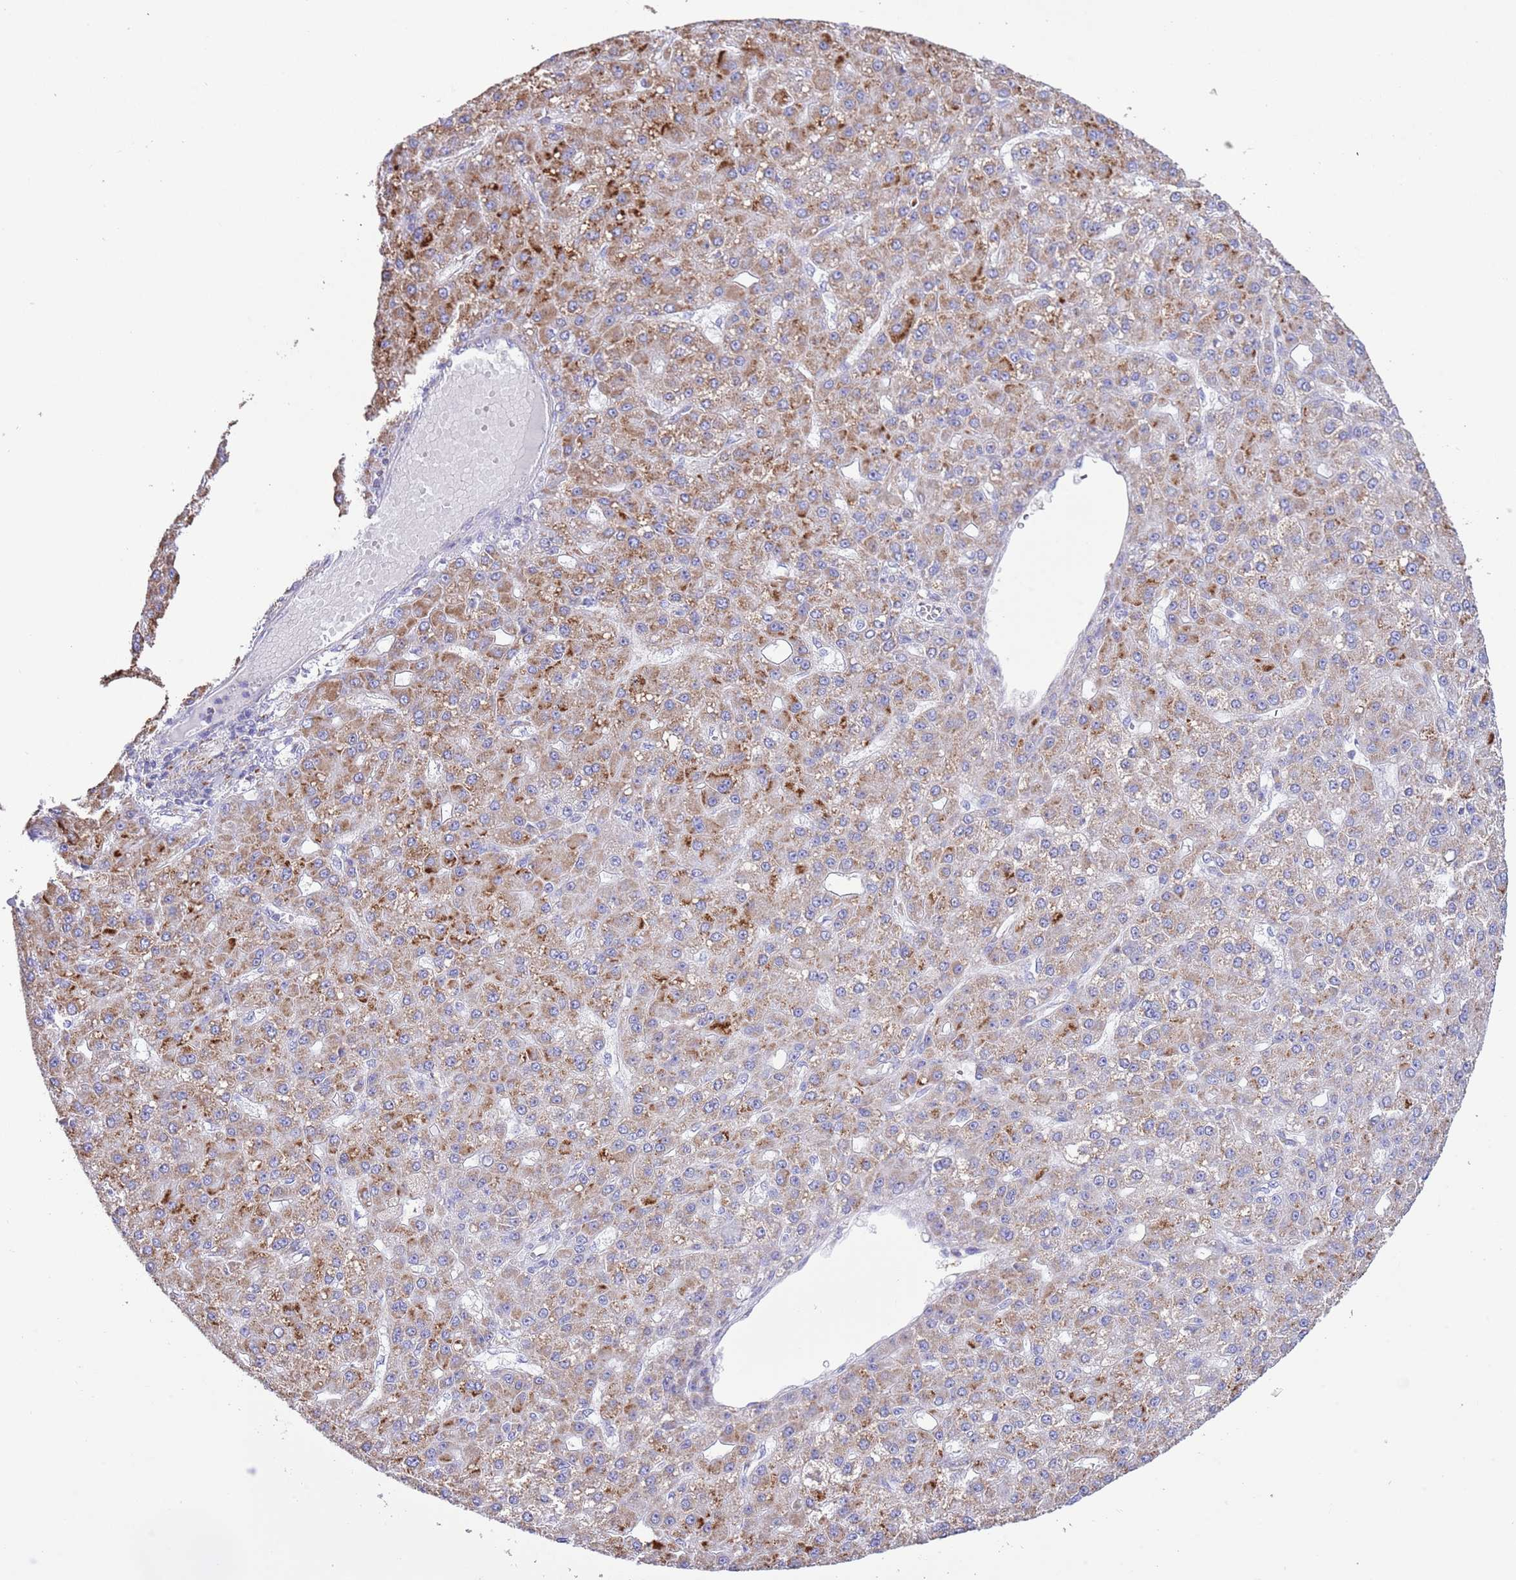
{"staining": {"intensity": "strong", "quantity": "<25%", "location": "cytoplasmic/membranous"}, "tissue": "liver cancer", "cell_type": "Tumor cells", "image_type": "cancer", "snomed": [{"axis": "morphology", "description": "Carcinoma, Hepatocellular, NOS"}, {"axis": "topography", "description": "Liver"}], "caption": "Immunohistochemical staining of liver cancer (hepatocellular carcinoma) demonstrates strong cytoplasmic/membranous protein positivity in about <25% of tumor cells. The staining was performed using DAB to visualize the protein expression in brown, while the nuclei were stained in blue with hematoxylin (Magnification: 20x).", "gene": "TEKTIP1", "patient": {"sex": "male", "age": 67}}